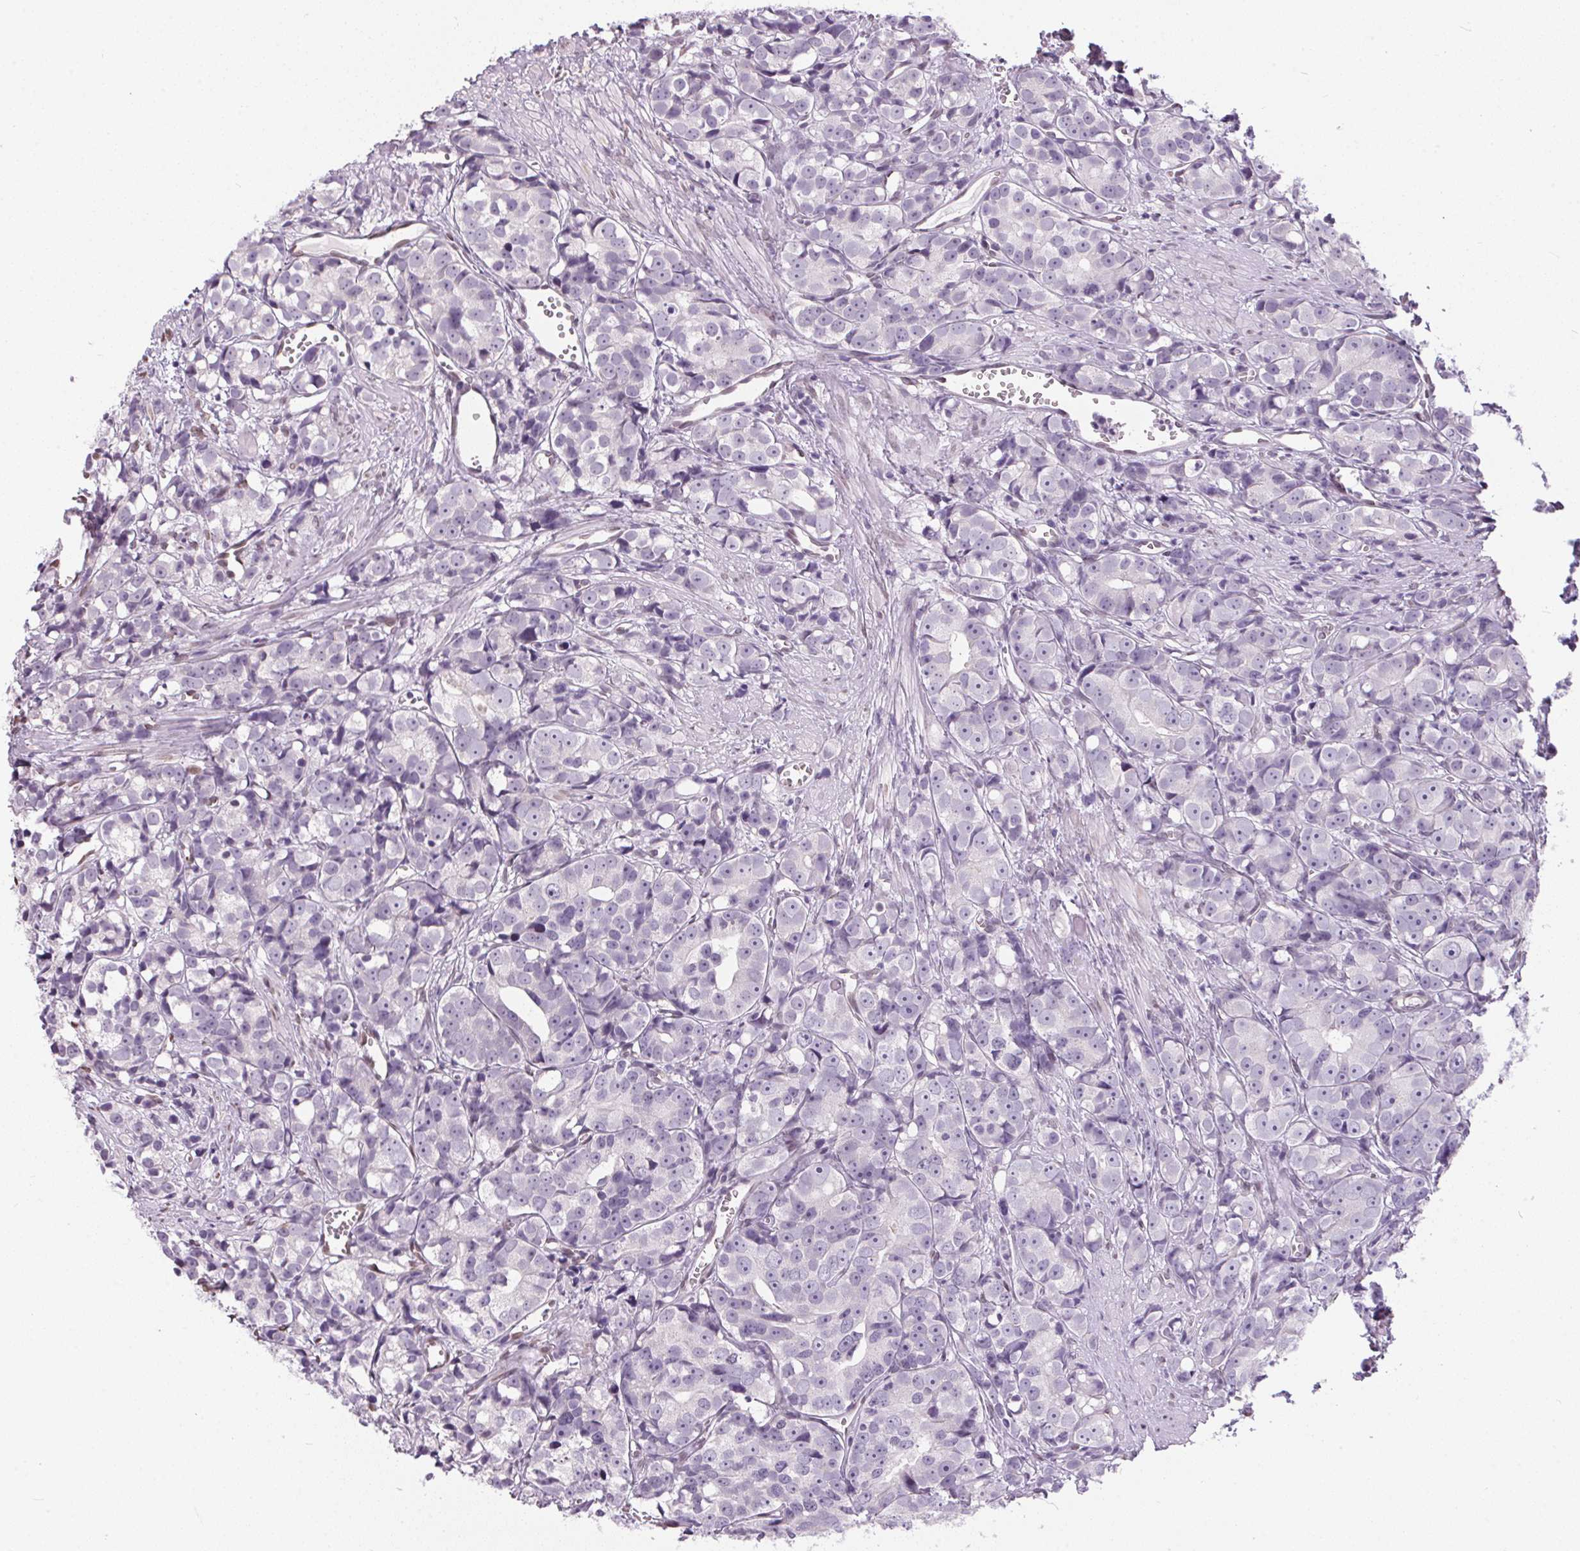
{"staining": {"intensity": "negative", "quantity": "none", "location": "none"}, "tissue": "prostate cancer", "cell_type": "Tumor cells", "image_type": "cancer", "snomed": [{"axis": "morphology", "description": "Adenocarcinoma, High grade"}, {"axis": "topography", "description": "Prostate"}], "caption": "High magnification brightfield microscopy of prostate cancer (high-grade adenocarcinoma) stained with DAB (brown) and counterstained with hematoxylin (blue): tumor cells show no significant positivity.", "gene": "TMEM175", "patient": {"sex": "male", "age": 77}}